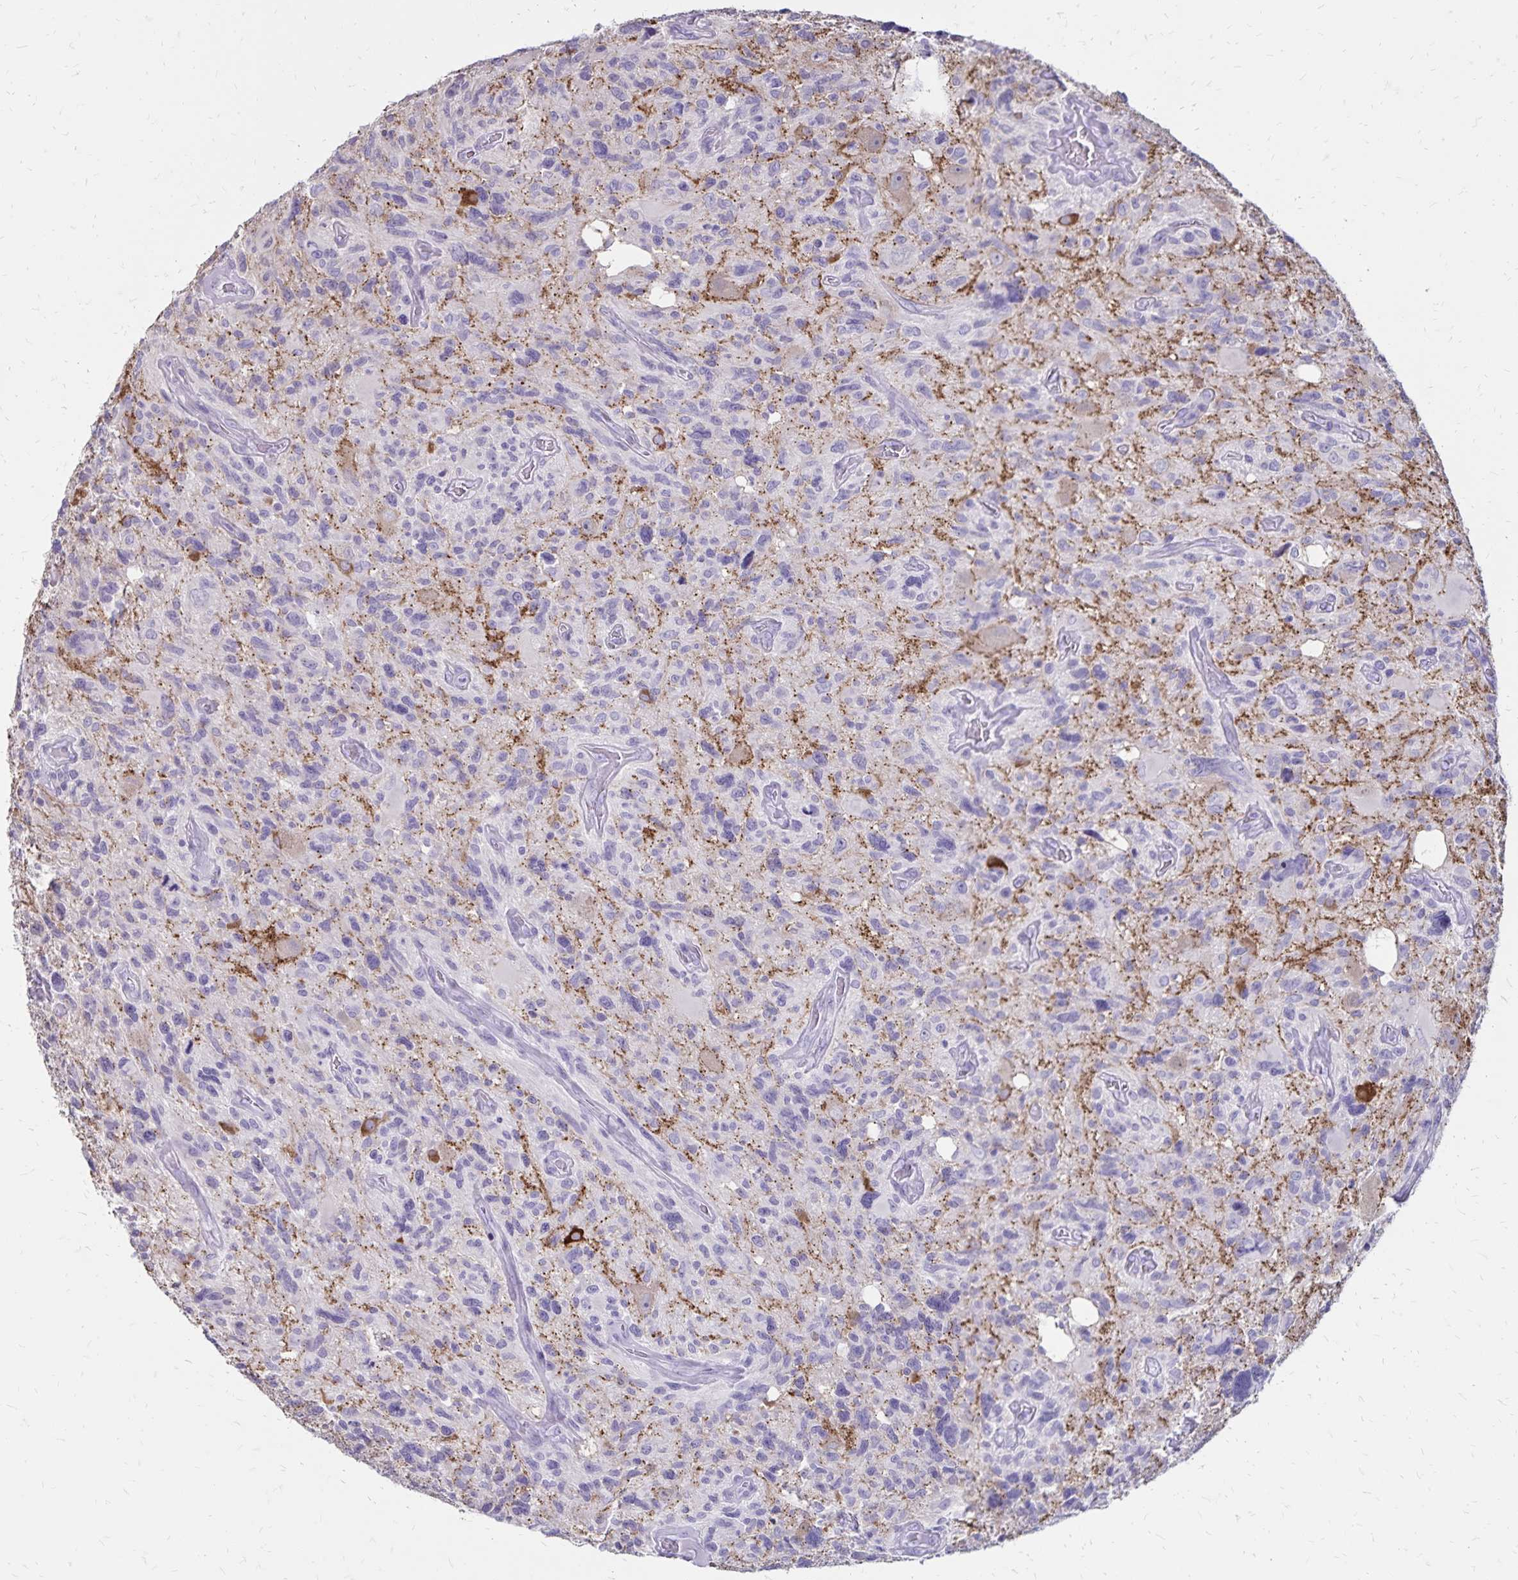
{"staining": {"intensity": "moderate", "quantity": "<25%", "location": "cytoplasmic/membranous"}, "tissue": "glioma", "cell_type": "Tumor cells", "image_type": "cancer", "snomed": [{"axis": "morphology", "description": "Glioma, malignant, High grade"}, {"axis": "topography", "description": "Brain"}], "caption": "DAB immunohistochemical staining of human glioma exhibits moderate cytoplasmic/membranous protein expression in about <25% of tumor cells.", "gene": "SH3GL3", "patient": {"sex": "male", "age": 49}}